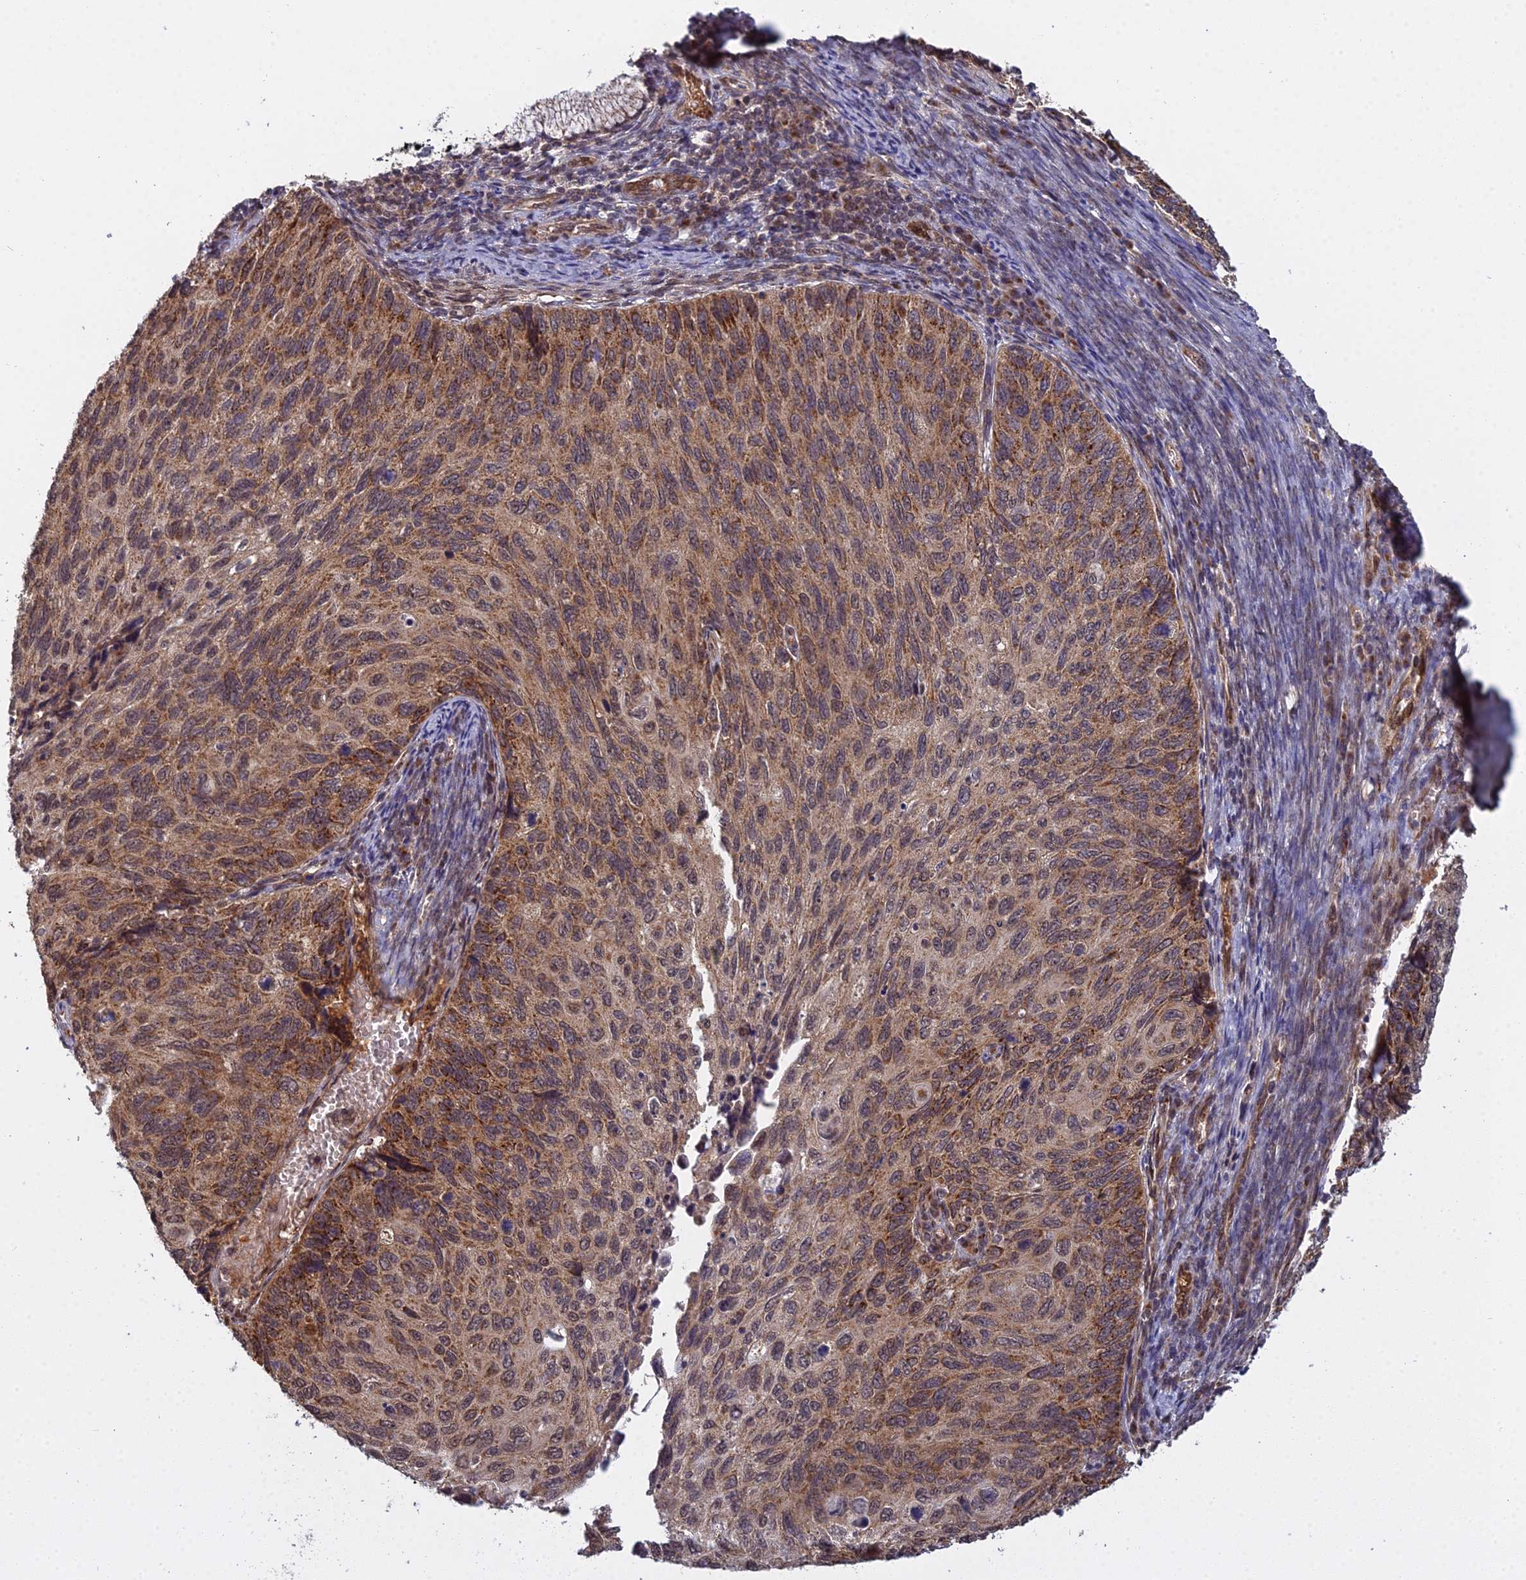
{"staining": {"intensity": "moderate", "quantity": ">75%", "location": "cytoplasmic/membranous"}, "tissue": "cervical cancer", "cell_type": "Tumor cells", "image_type": "cancer", "snomed": [{"axis": "morphology", "description": "Squamous cell carcinoma, NOS"}, {"axis": "topography", "description": "Cervix"}], "caption": "This photomicrograph exhibits IHC staining of cervical cancer, with medium moderate cytoplasmic/membranous positivity in approximately >75% of tumor cells.", "gene": "MEOX1", "patient": {"sex": "female", "age": 70}}